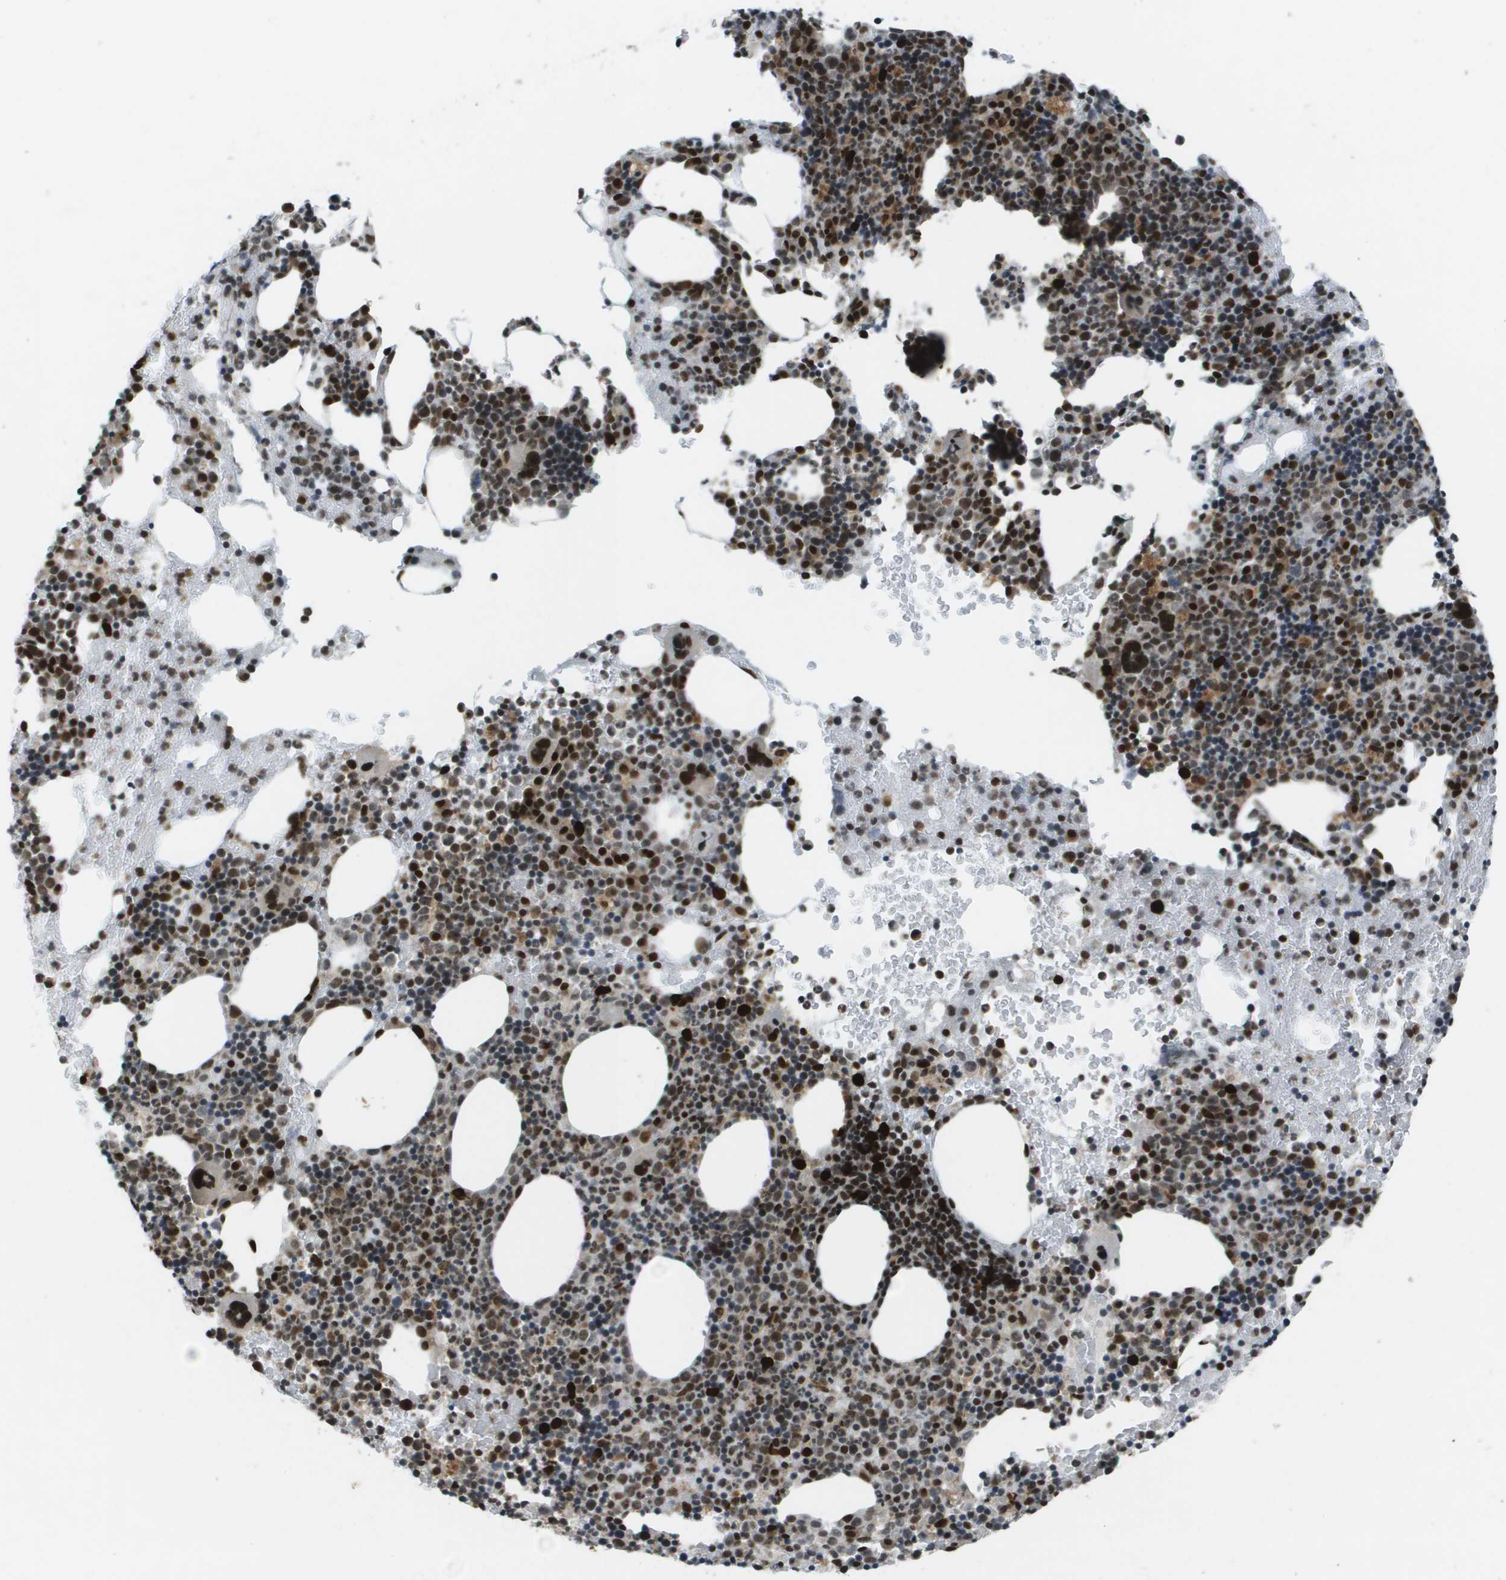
{"staining": {"intensity": "strong", "quantity": ">75%", "location": "nuclear"}, "tissue": "bone marrow", "cell_type": "Hematopoietic cells", "image_type": "normal", "snomed": [{"axis": "morphology", "description": "Normal tissue, NOS"}, {"axis": "morphology", "description": "Inflammation, NOS"}, {"axis": "topography", "description": "Bone marrow"}], "caption": "An image showing strong nuclear positivity in approximately >75% of hematopoietic cells in unremarkable bone marrow, as visualized by brown immunohistochemical staining.", "gene": "IRF7", "patient": {"sex": "male", "age": 72}}